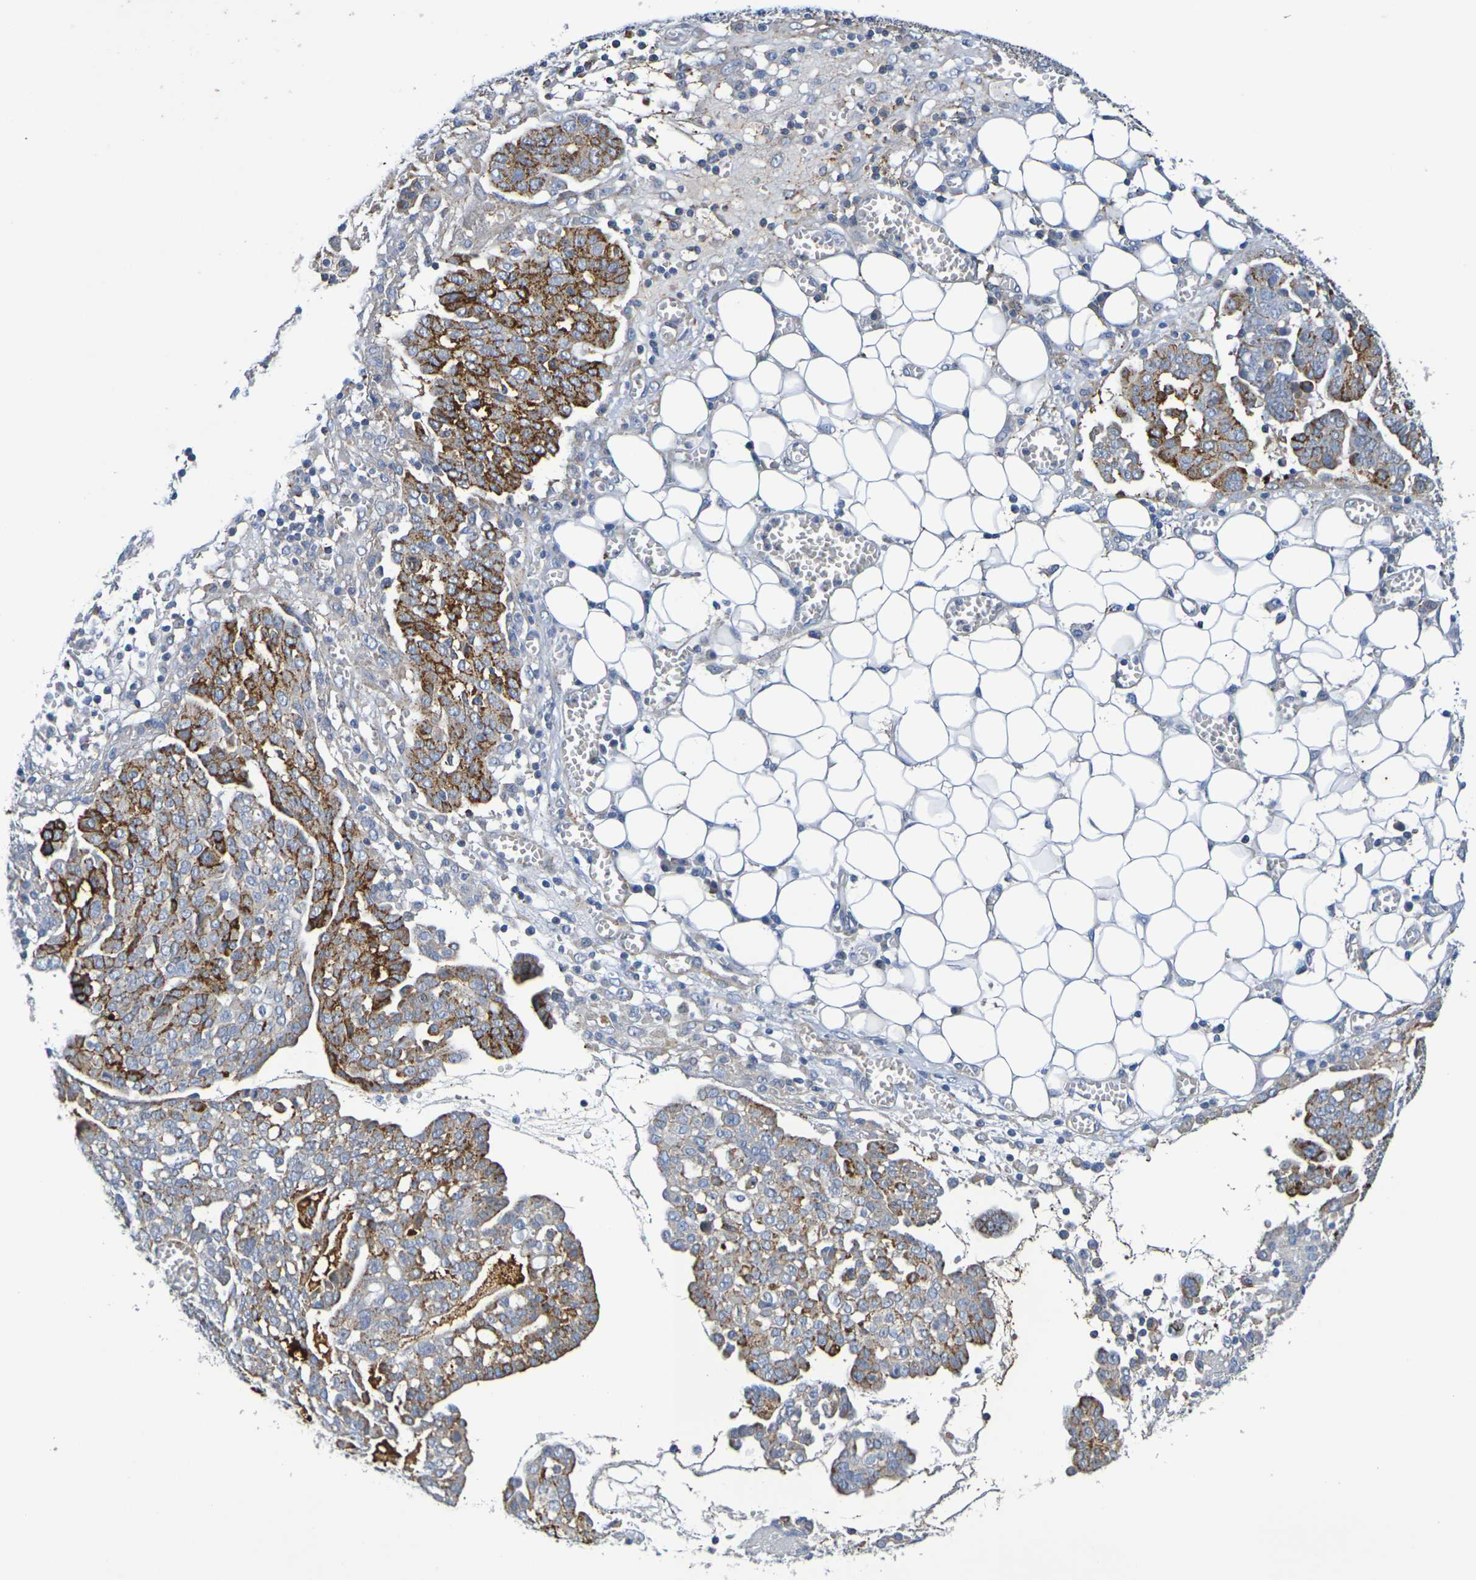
{"staining": {"intensity": "strong", "quantity": "25%-75%", "location": "cytoplasmic/membranous"}, "tissue": "ovarian cancer", "cell_type": "Tumor cells", "image_type": "cancer", "snomed": [{"axis": "morphology", "description": "Cystadenocarcinoma, serous, NOS"}, {"axis": "topography", "description": "Soft tissue"}, {"axis": "topography", "description": "Ovary"}], "caption": "The image shows a brown stain indicating the presence of a protein in the cytoplasmic/membranous of tumor cells in ovarian cancer. The staining was performed using DAB (3,3'-diaminobenzidine), with brown indicating positive protein expression. Nuclei are stained blue with hematoxylin.", "gene": "SDC4", "patient": {"sex": "female", "age": 57}}